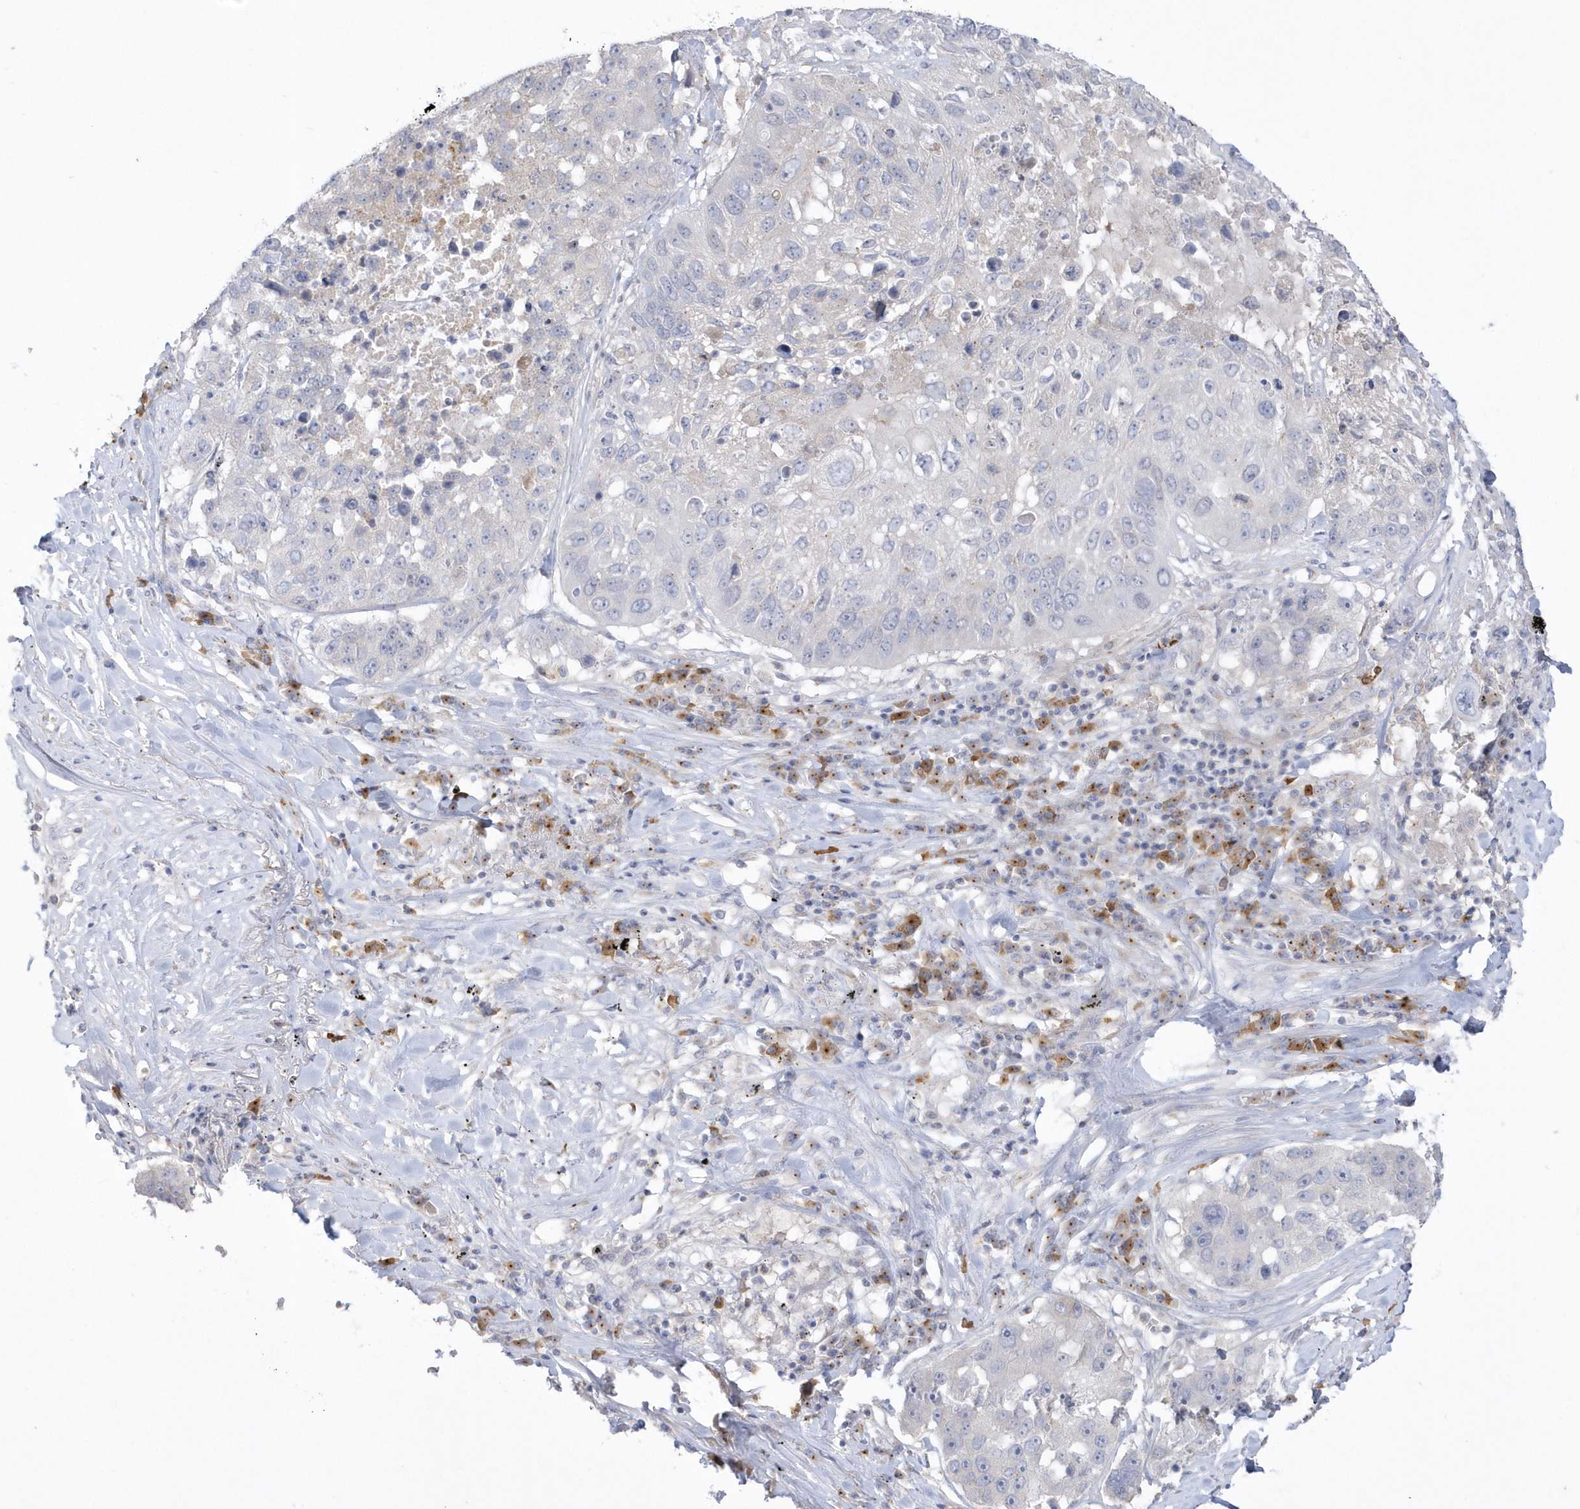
{"staining": {"intensity": "negative", "quantity": "none", "location": "none"}, "tissue": "lung cancer", "cell_type": "Tumor cells", "image_type": "cancer", "snomed": [{"axis": "morphology", "description": "Squamous cell carcinoma, NOS"}, {"axis": "topography", "description": "Lung"}], "caption": "Immunohistochemical staining of lung cancer (squamous cell carcinoma) demonstrates no significant staining in tumor cells.", "gene": "SEMA3D", "patient": {"sex": "male", "age": 61}}